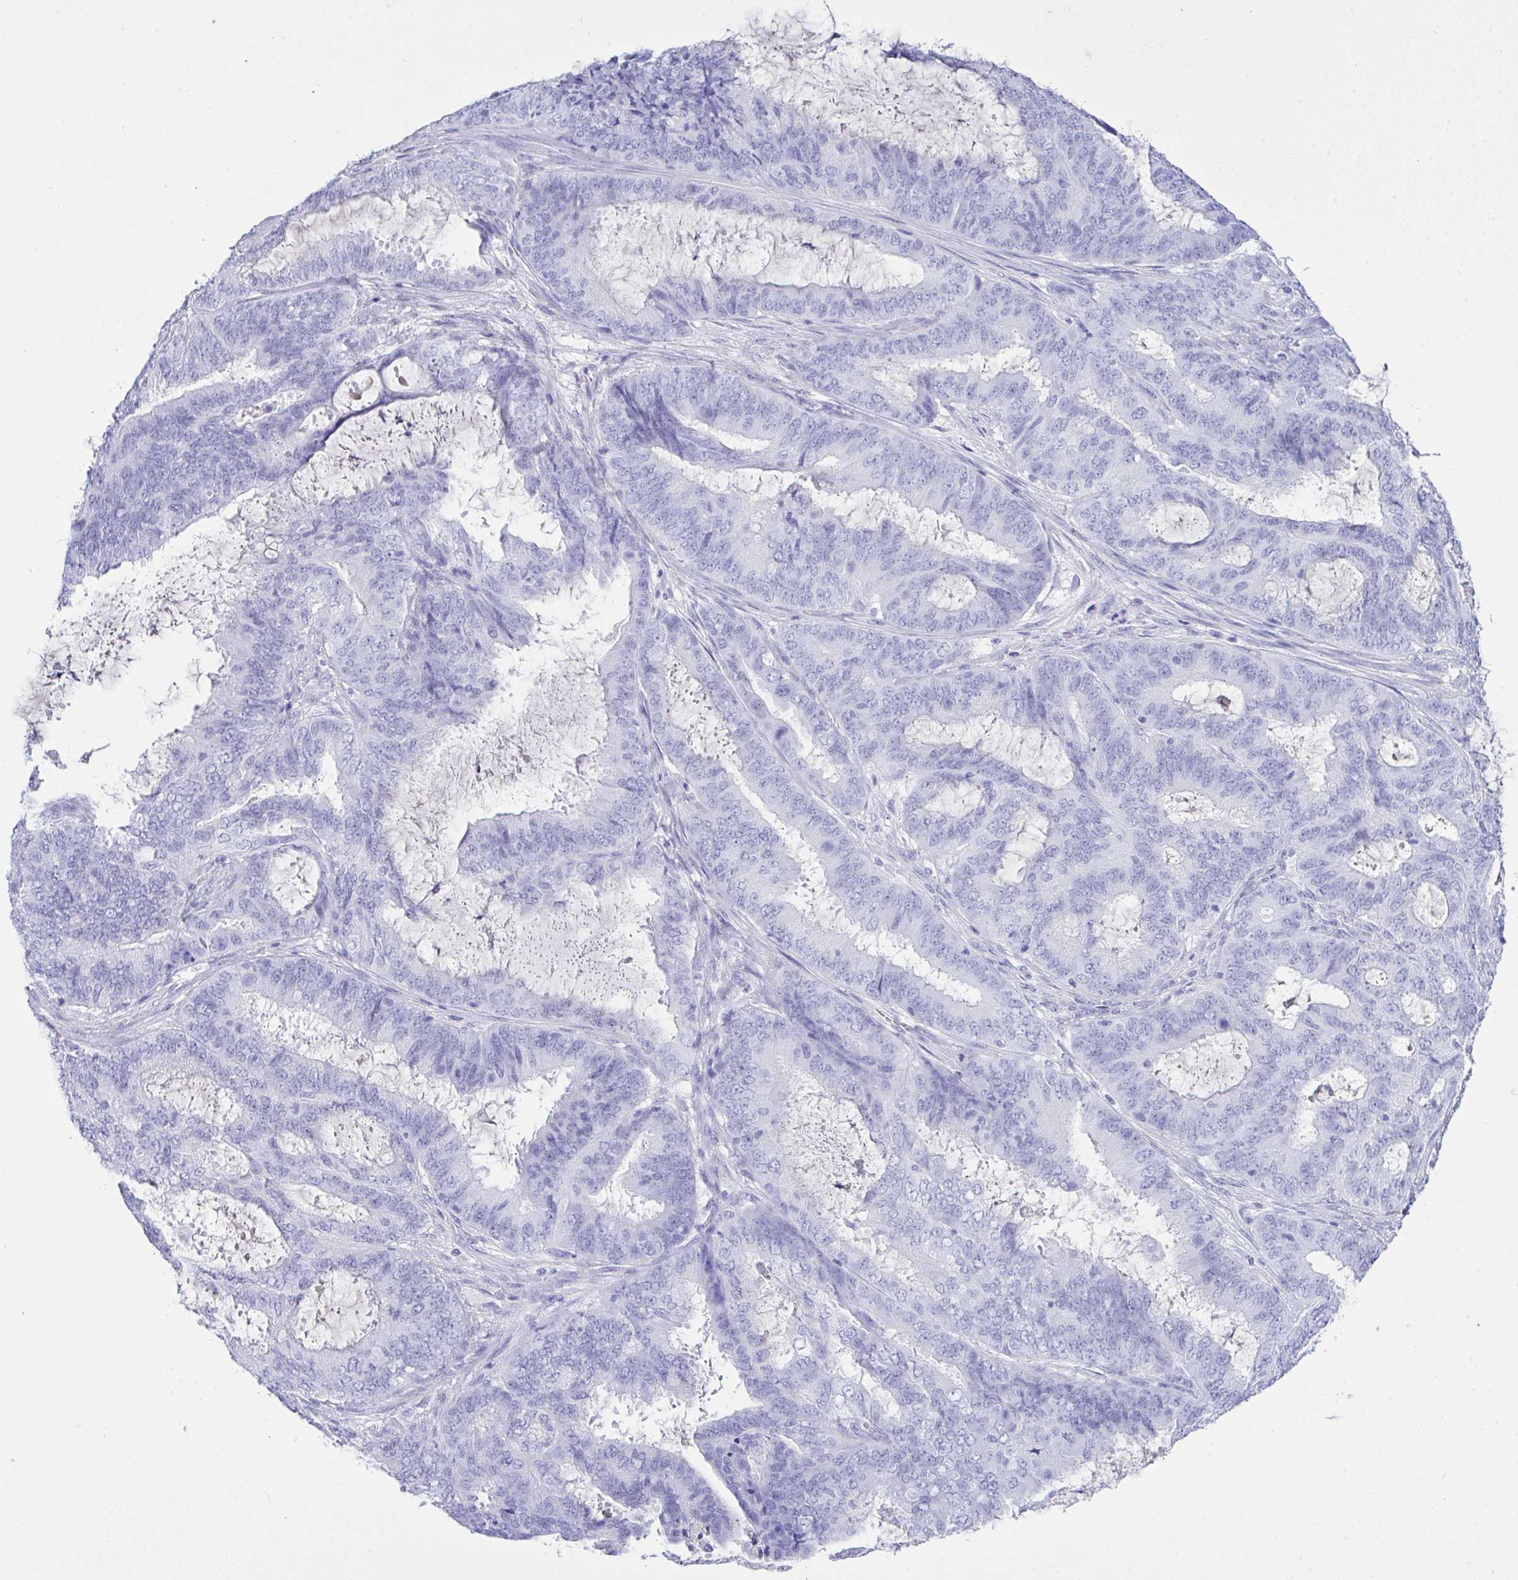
{"staining": {"intensity": "negative", "quantity": "none", "location": "none"}, "tissue": "endometrial cancer", "cell_type": "Tumor cells", "image_type": "cancer", "snomed": [{"axis": "morphology", "description": "Adenocarcinoma, NOS"}, {"axis": "topography", "description": "Endometrium"}], "caption": "Immunohistochemical staining of human endometrial adenocarcinoma shows no significant expression in tumor cells.", "gene": "AKR1D1", "patient": {"sex": "female", "age": 51}}